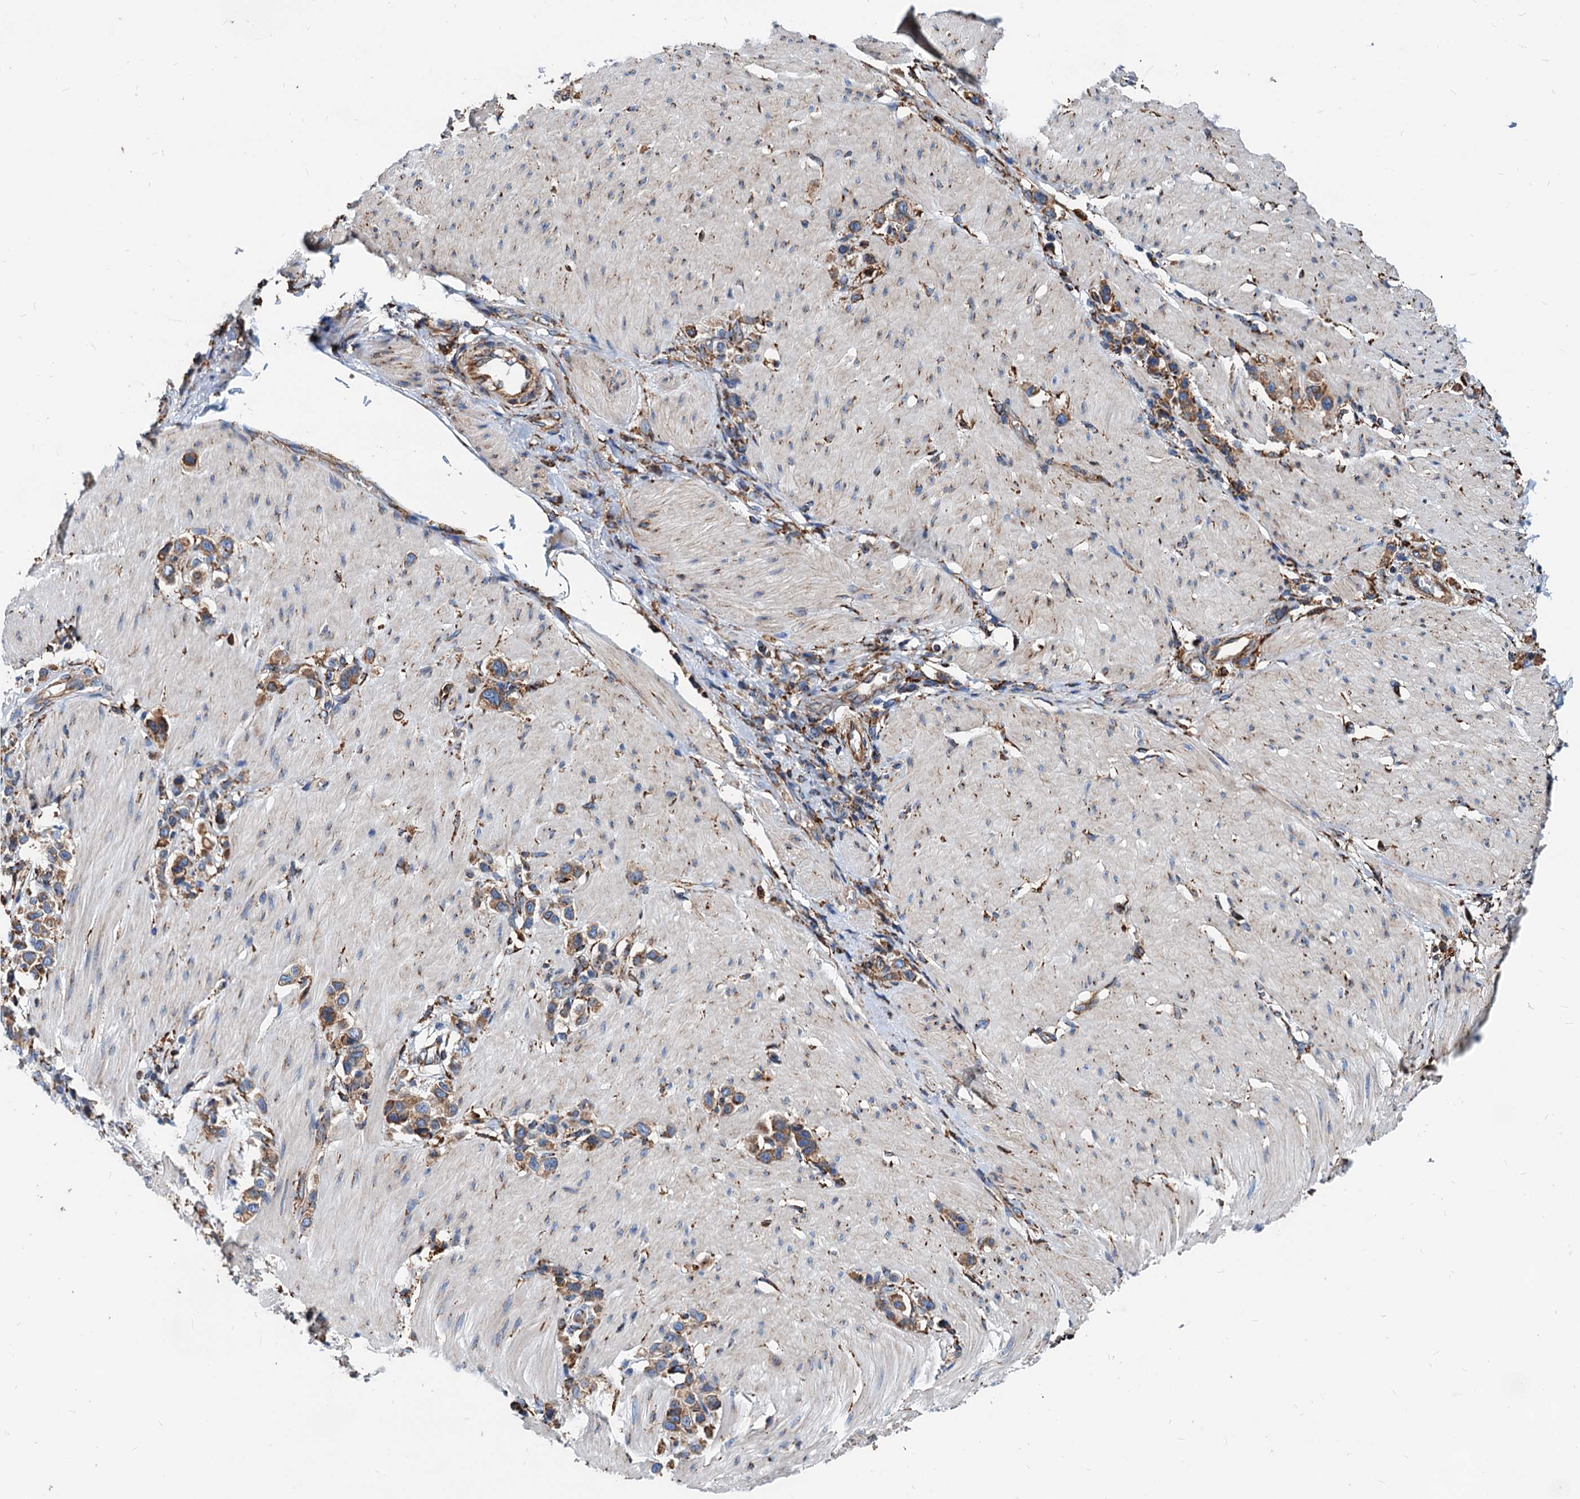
{"staining": {"intensity": "moderate", "quantity": ">75%", "location": "cytoplasmic/membranous"}, "tissue": "stomach cancer", "cell_type": "Tumor cells", "image_type": "cancer", "snomed": [{"axis": "morphology", "description": "Normal tissue, NOS"}, {"axis": "morphology", "description": "Adenocarcinoma, NOS"}, {"axis": "topography", "description": "Stomach, upper"}, {"axis": "topography", "description": "Stomach"}], "caption": "This is an image of IHC staining of adenocarcinoma (stomach), which shows moderate staining in the cytoplasmic/membranous of tumor cells.", "gene": "HSPA5", "patient": {"sex": "female", "age": 65}}